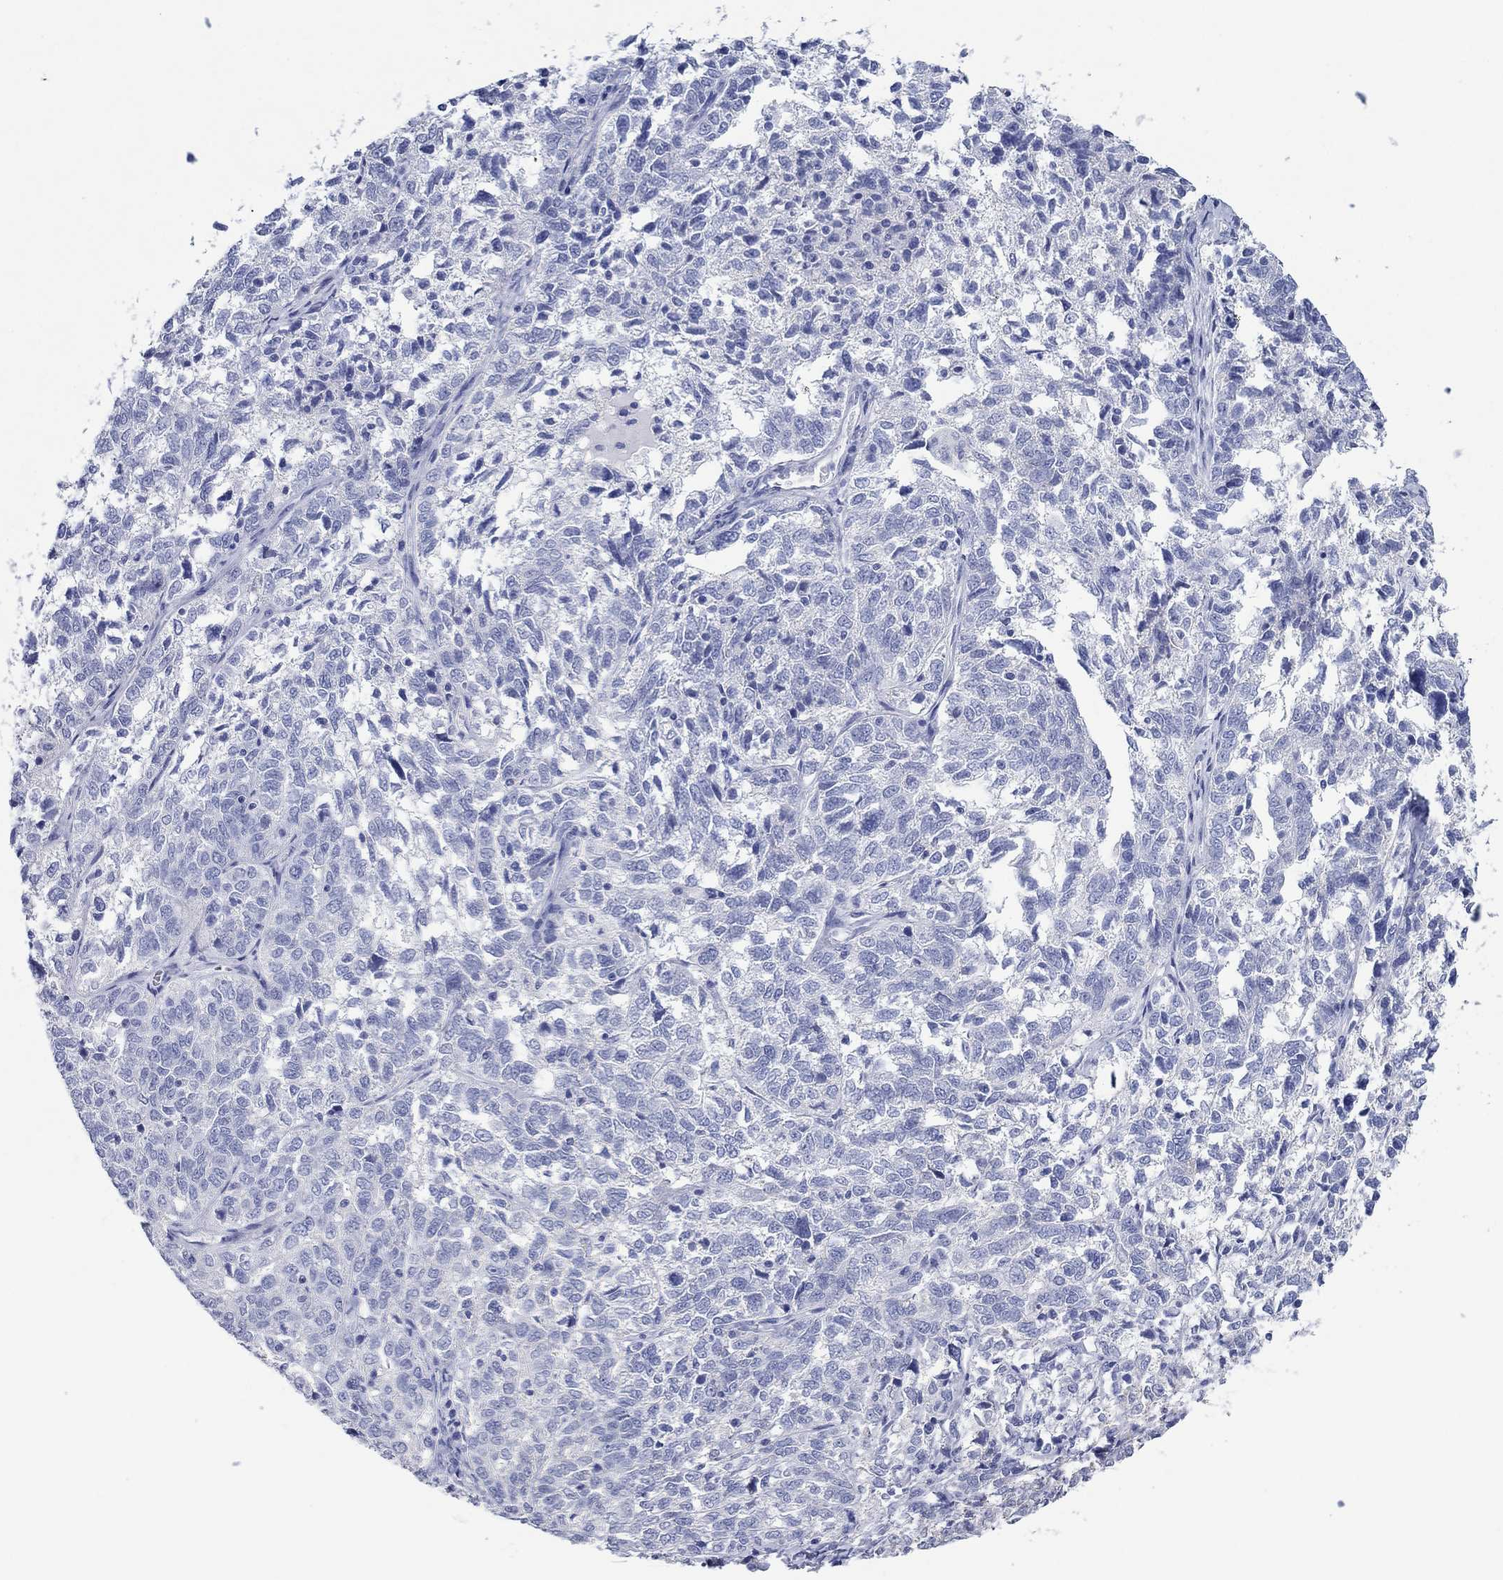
{"staining": {"intensity": "negative", "quantity": "none", "location": "none"}, "tissue": "ovarian cancer", "cell_type": "Tumor cells", "image_type": "cancer", "snomed": [{"axis": "morphology", "description": "Cystadenocarcinoma, serous, NOS"}, {"axis": "topography", "description": "Ovary"}], "caption": "High power microscopy image of an immunohistochemistry image of serous cystadenocarcinoma (ovarian), revealing no significant positivity in tumor cells.", "gene": "HCRT", "patient": {"sex": "female", "age": 71}}